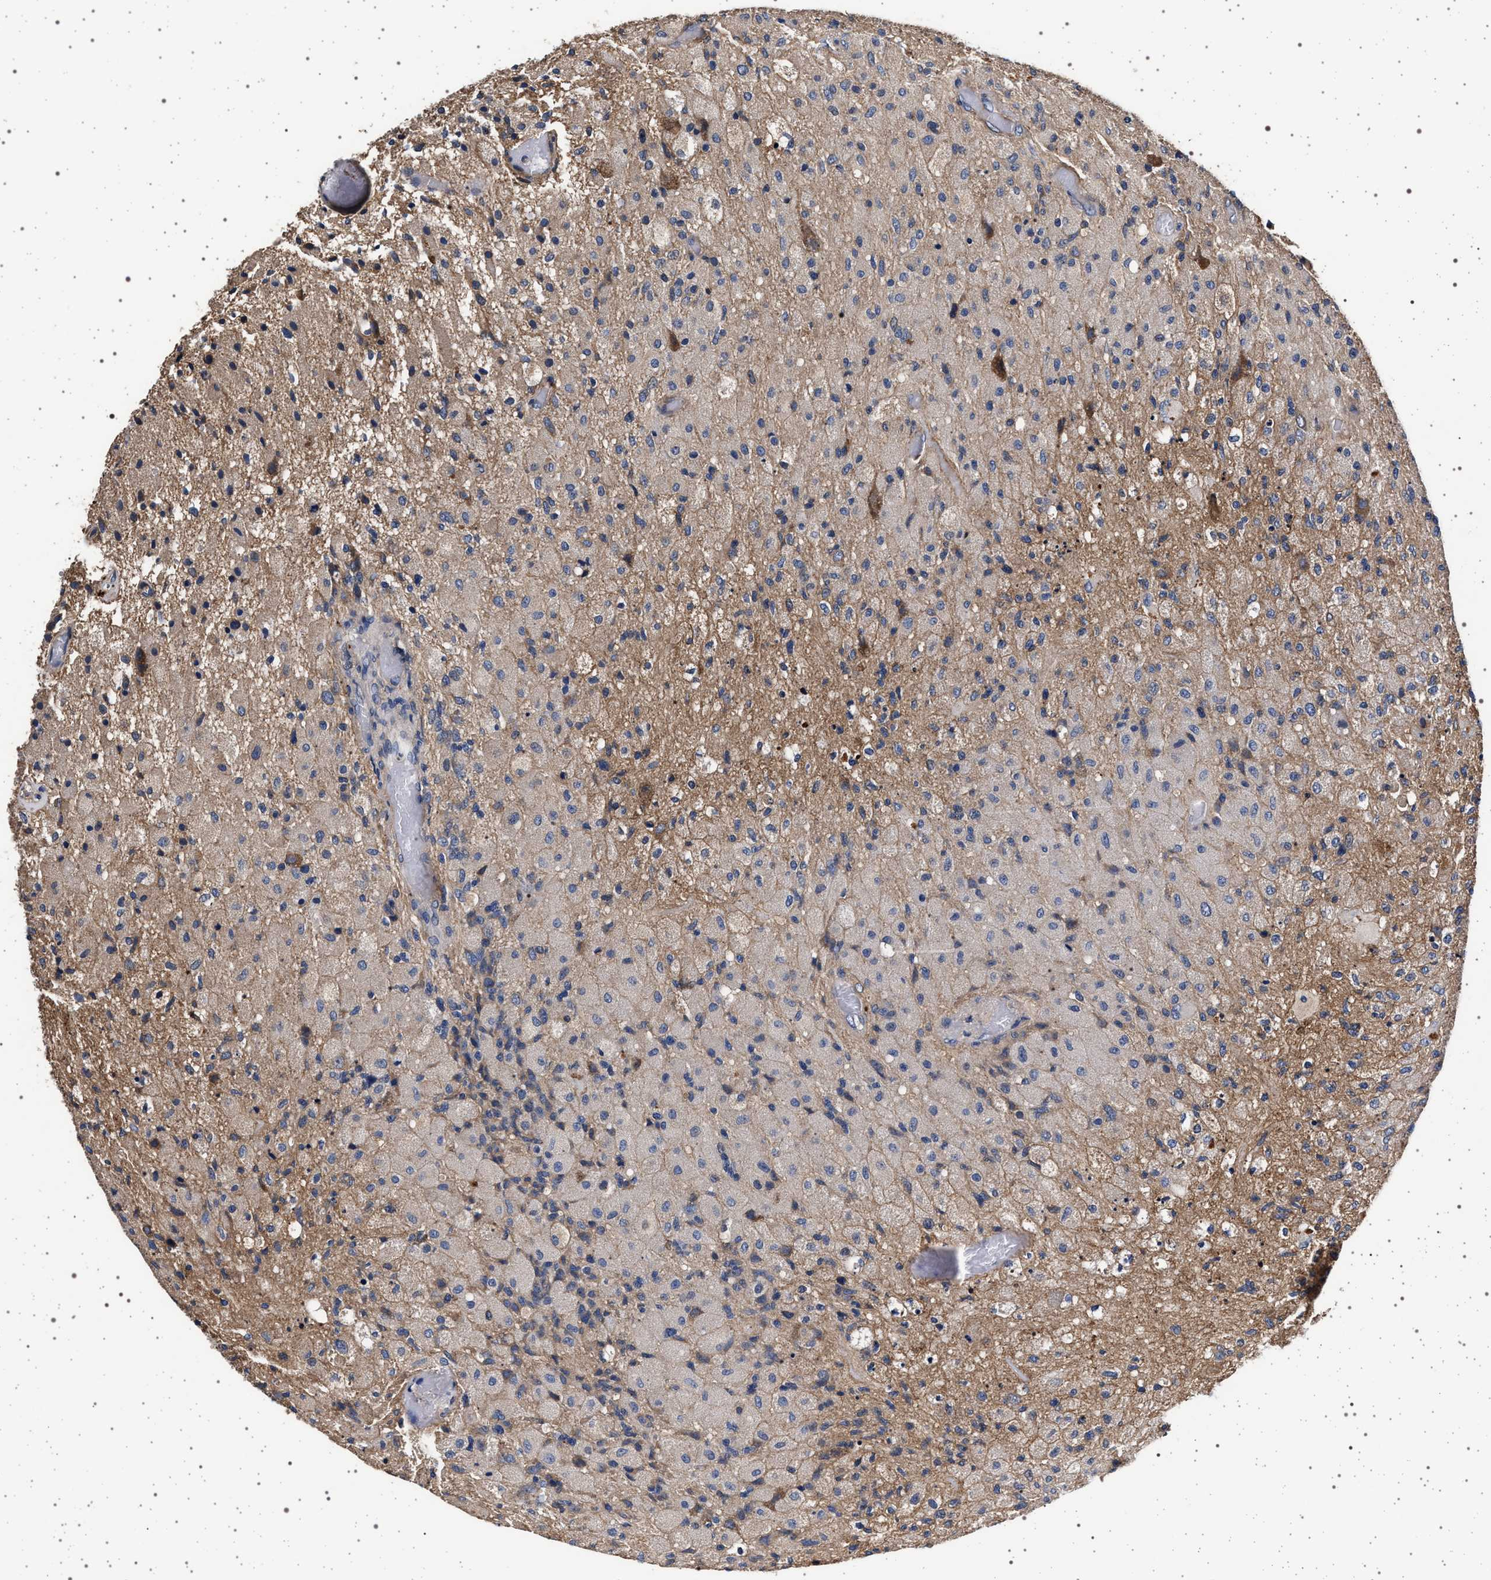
{"staining": {"intensity": "weak", "quantity": ">75%", "location": "cytoplasmic/membranous"}, "tissue": "glioma", "cell_type": "Tumor cells", "image_type": "cancer", "snomed": [{"axis": "morphology", "description": "Normal tissue, NOS"}, {"axis": "morphology", "description": "Glioma, malignant, High grade"}, {"axis": "topography", "description": "Cerebral cortex"}], "caption": "Protein staining exhibits weak cytoplasmic/membranous staining in approximately >75% of tumor cells in malignant high-grade glioma.", "gene": "MAP3K2", "patient": {"sex": "male", "age": 77}}